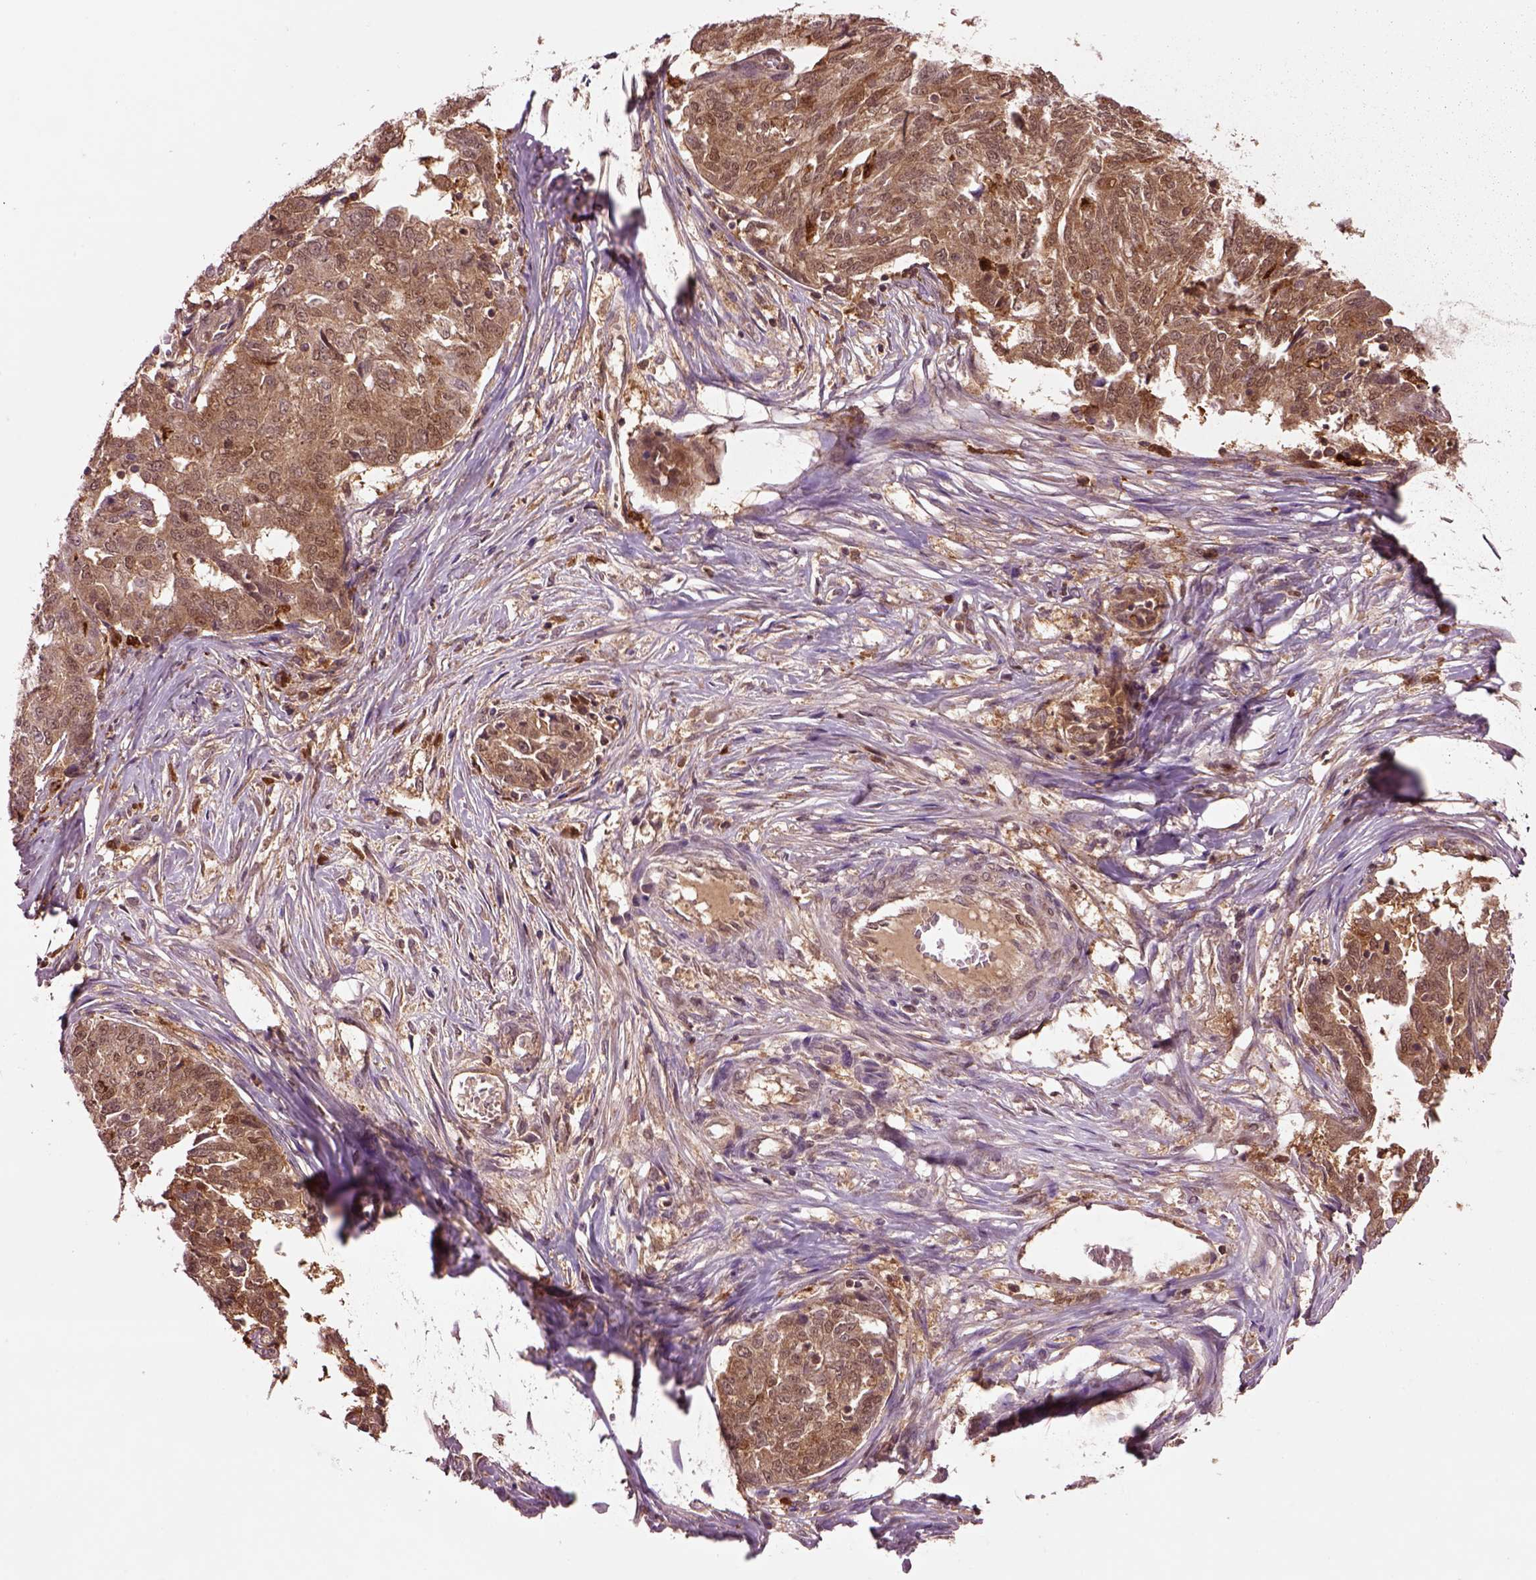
{"staining": {"intensity": "moderate", "quantity": ">75%", "location": "cytoplasmic/membranous"}, "tissue": "ovarian cancer", "cell_type": "Tumor cells", "image_type": "cancer", "snomed": [{"axis": "morphology", "description": "Cystadenocarcinoma, serous, NOS"}, {"axis": "topography", "description": "Ovary"}], "caption": "Protein expression by immunohistochemistry (IHC) displays moderate cytoplasmic/membranous staining in about >75% of tumor cells in ovarian cancer.", "gene": "MDP1", "patient": {"sex": "female", "age": 67}}